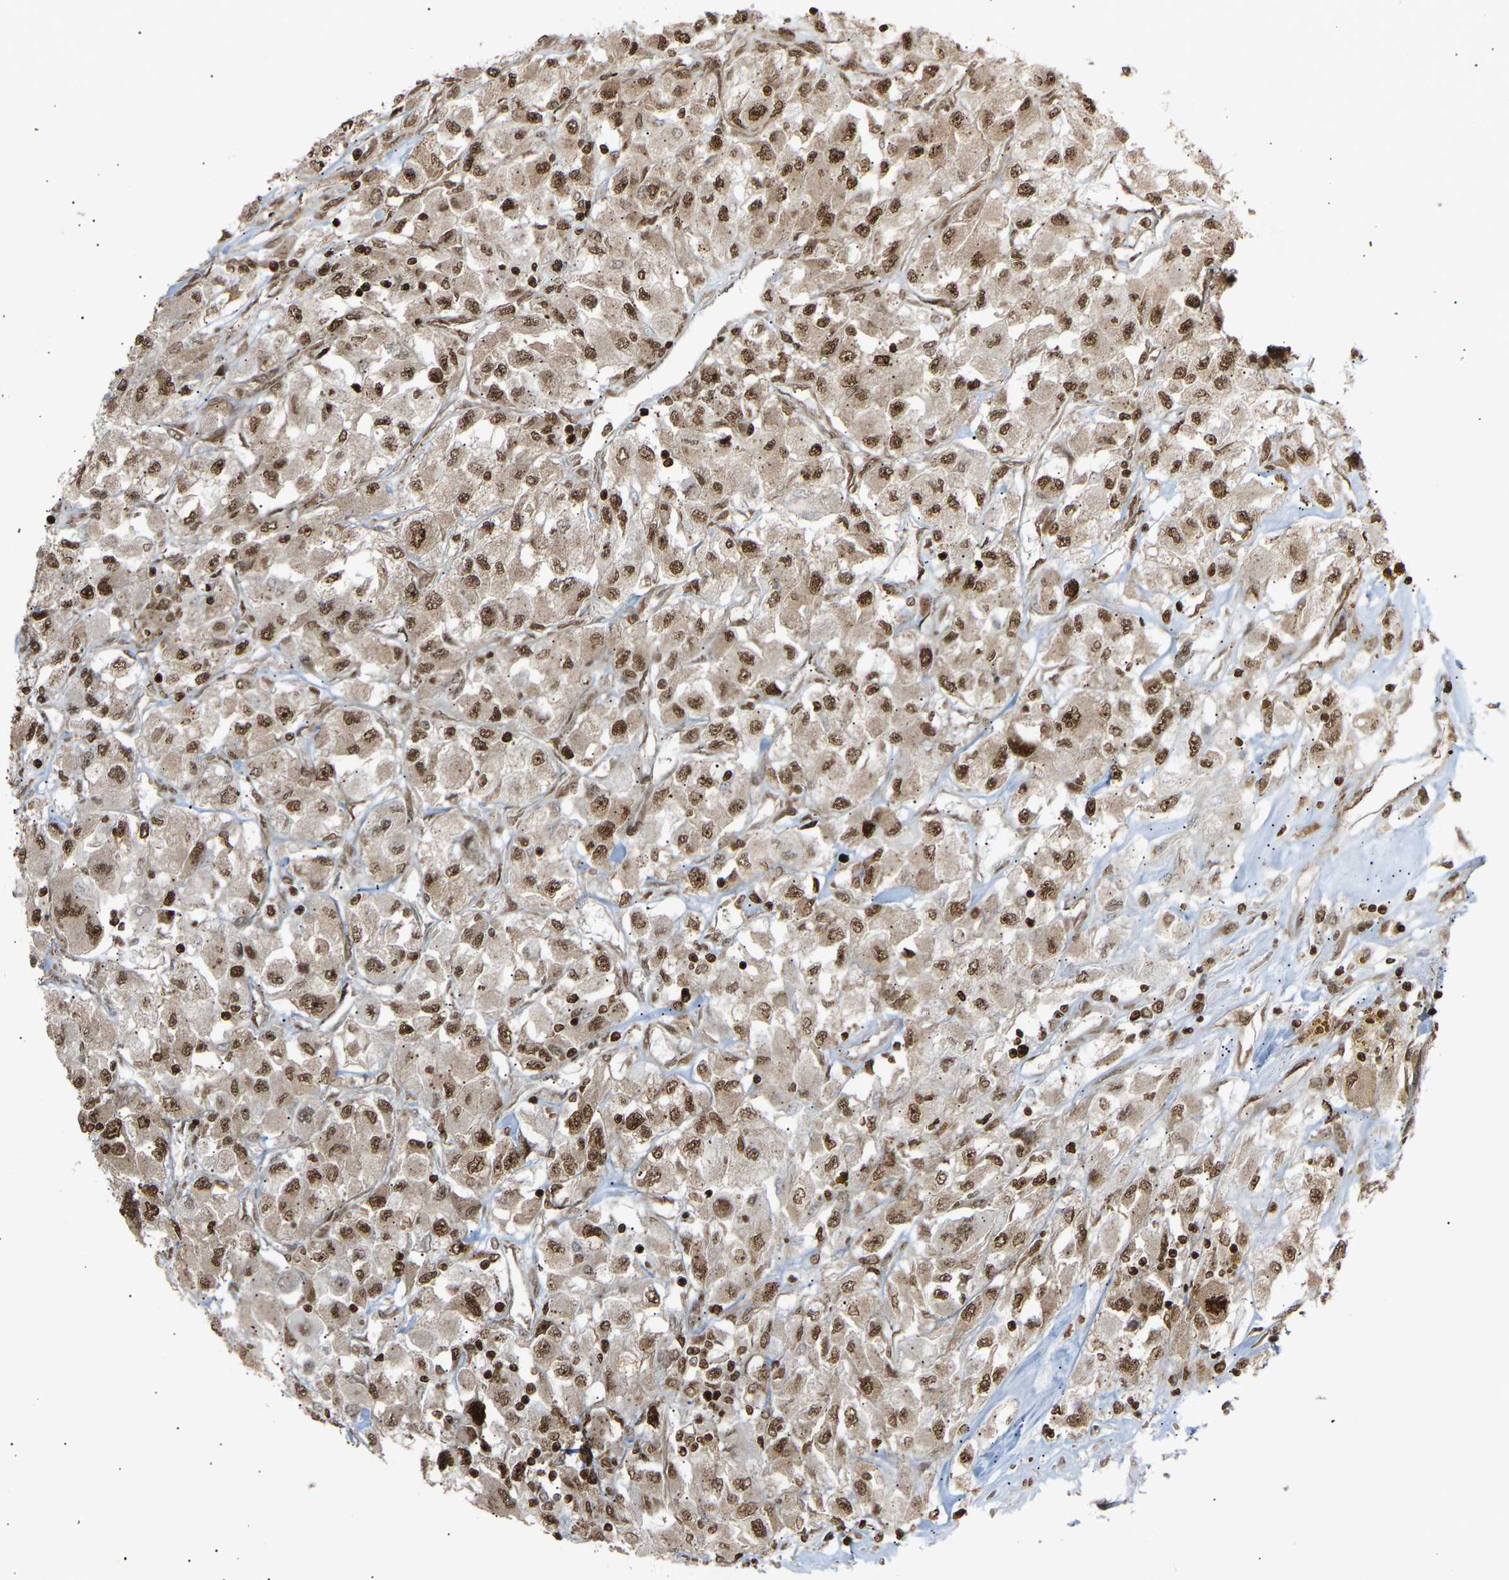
{"staining": {"intensity": "moderate", "quantity": ">75%", "location": "cytoplasmic/membranous,nuclear"}, "tissue": "renal cancer", "cell_type": "Tumor cells", "image_type": "cancer", "snomed": [{"axis": "morphology", "description": "Adenocarcinoma, NOS"}, {"axis": "topography", "description": "Kidney"}], "caption": "A high-resolution micrograph shows immunohistochemistry staining of renal cancer, which displays moderate cytoplasmic/membranous and nuclear positivity in about >75% of tumor cells.", "gene": "ALYREF", "patient": {"sex": "female", "age": 52}}